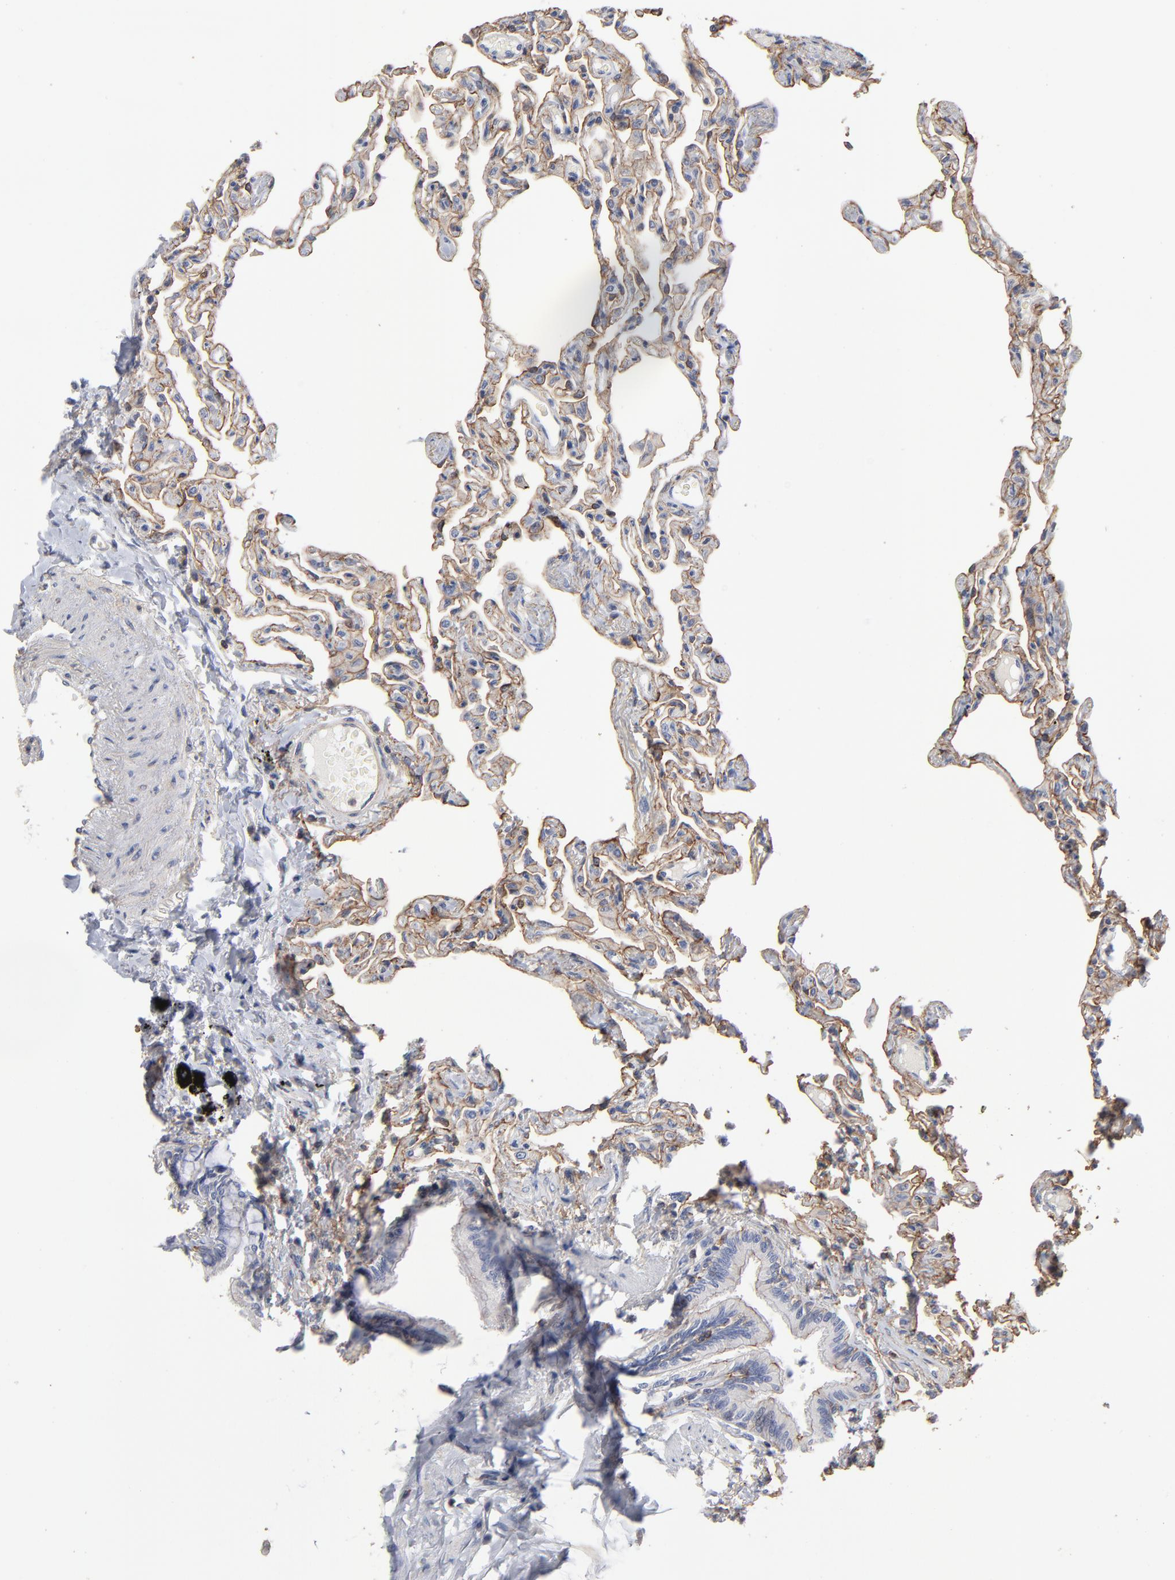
{"staining": {"intensity": "moderate", "quantity": ">75%", "location": "cytoplasmic/membranous"}, "tissue": "lung", "cell_type": "Alveolar cells", "image_type": "normal", "snomed": [{"axis": "morphology", "description": "Normal tissue, NOS"}, {"axis": "topography", "description": "Lung"}], "caption": "Brown immunohistochemical staining in normal lung shows moderate cytoplasmic/membranous positivity in approximately >75% of alveolar cells. The staining was performed using DAB, with brown indicating positive protein expression. Nuclei are stained blue with hematoxylin.", "gene": "PDLIM2", "patient": {"sex": "female", "age": 49}}